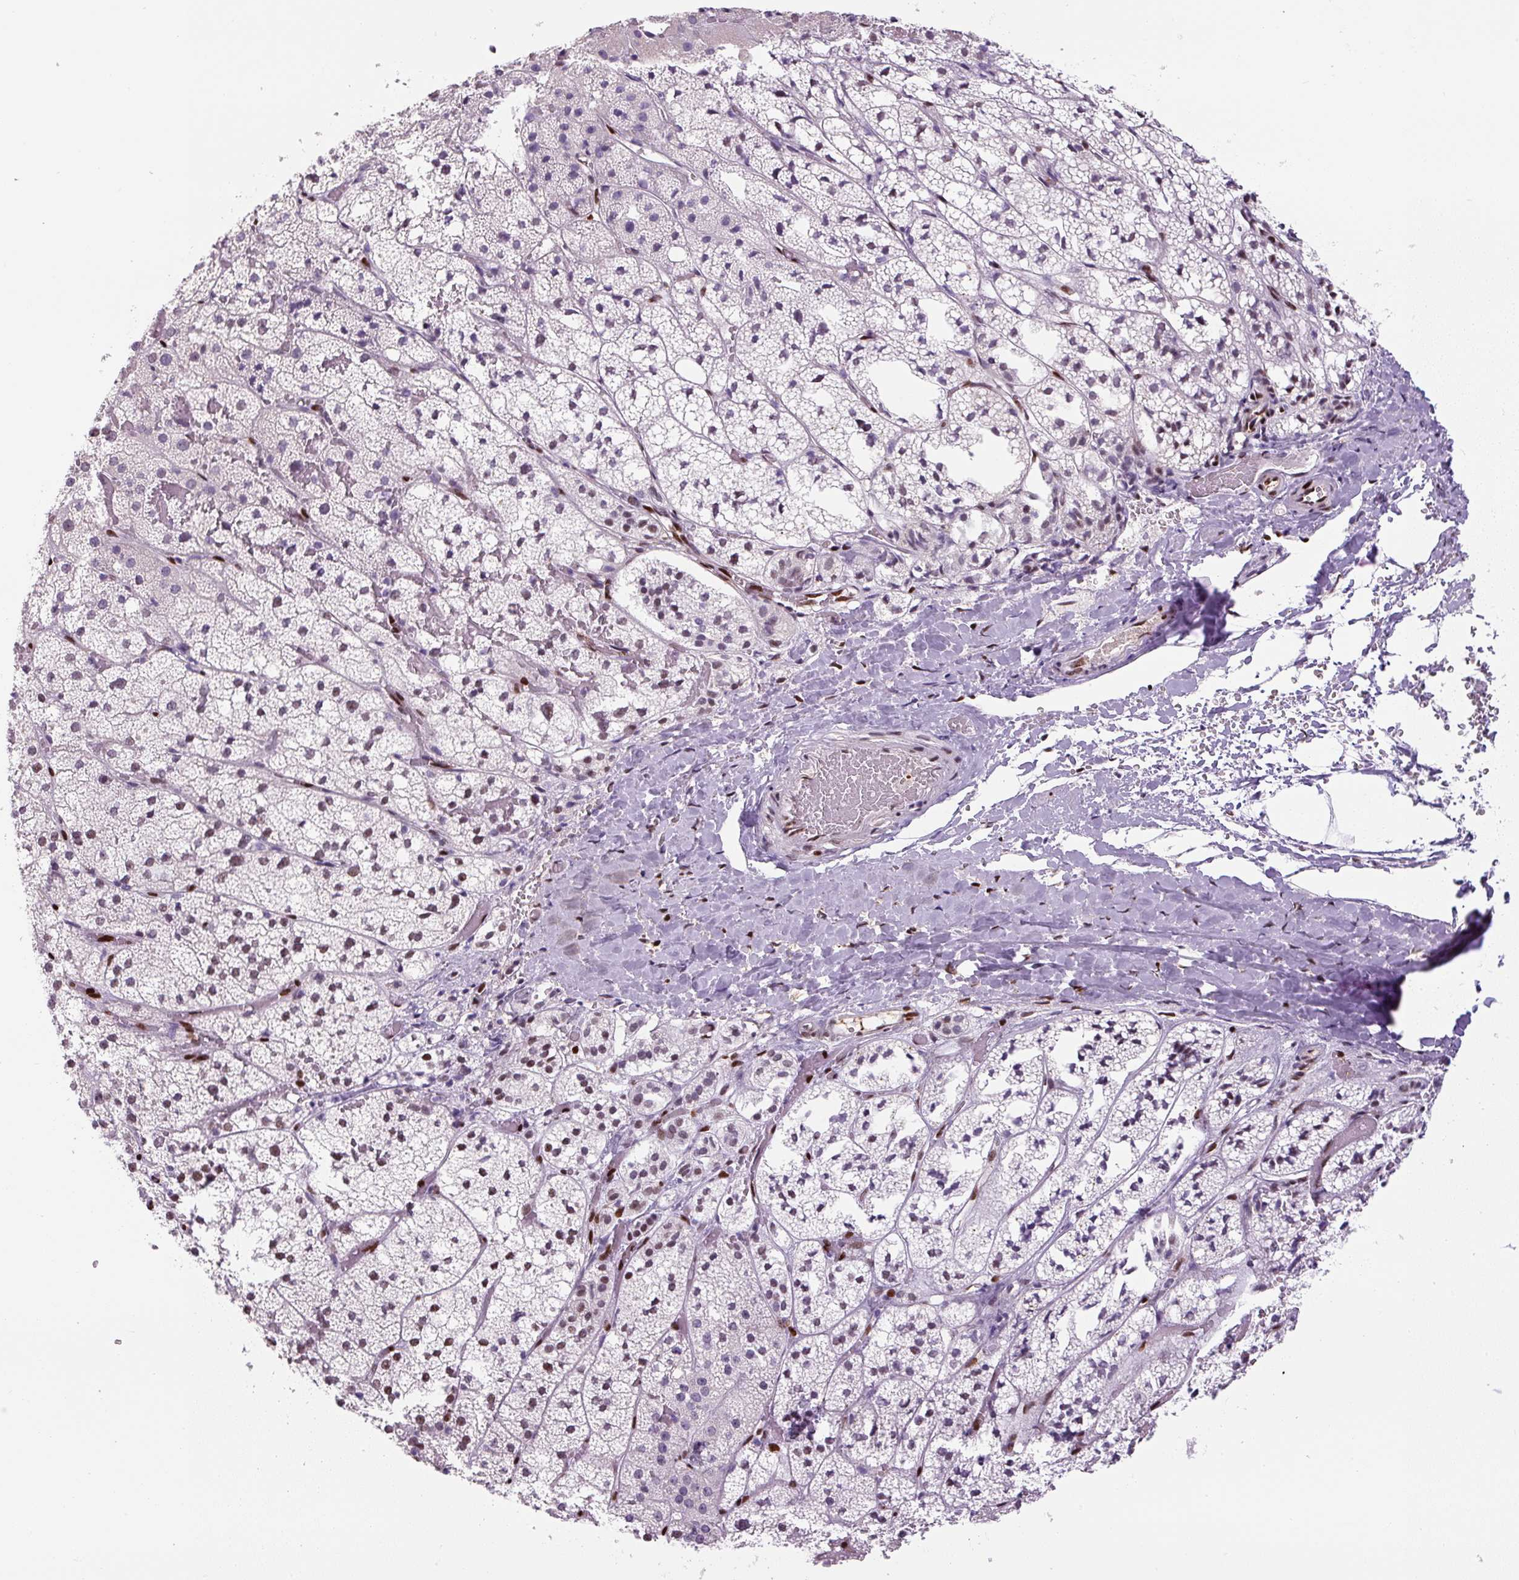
{"staining": {"intensity": "moderate", "quantity": "<25%", "location": "nuclear"}, "tissue": "adrenal gland", "cell_type": "Glandular cells", "image_type": "normal", "snomed": [{"axis": "morphology", "description": "Normal tissue, NOS"}, {"axis": "topography", "description": "Adrenal gland"}], "caption": "The immunohistochemical stain shows moderate nuclear positivity in glandular cells of normal adrenal gland. (brown staining indicates protein expression, while blue staining denotes nuclei).", "gene": "ZEB1", "patient": {"sex": "male", "age": 53}}